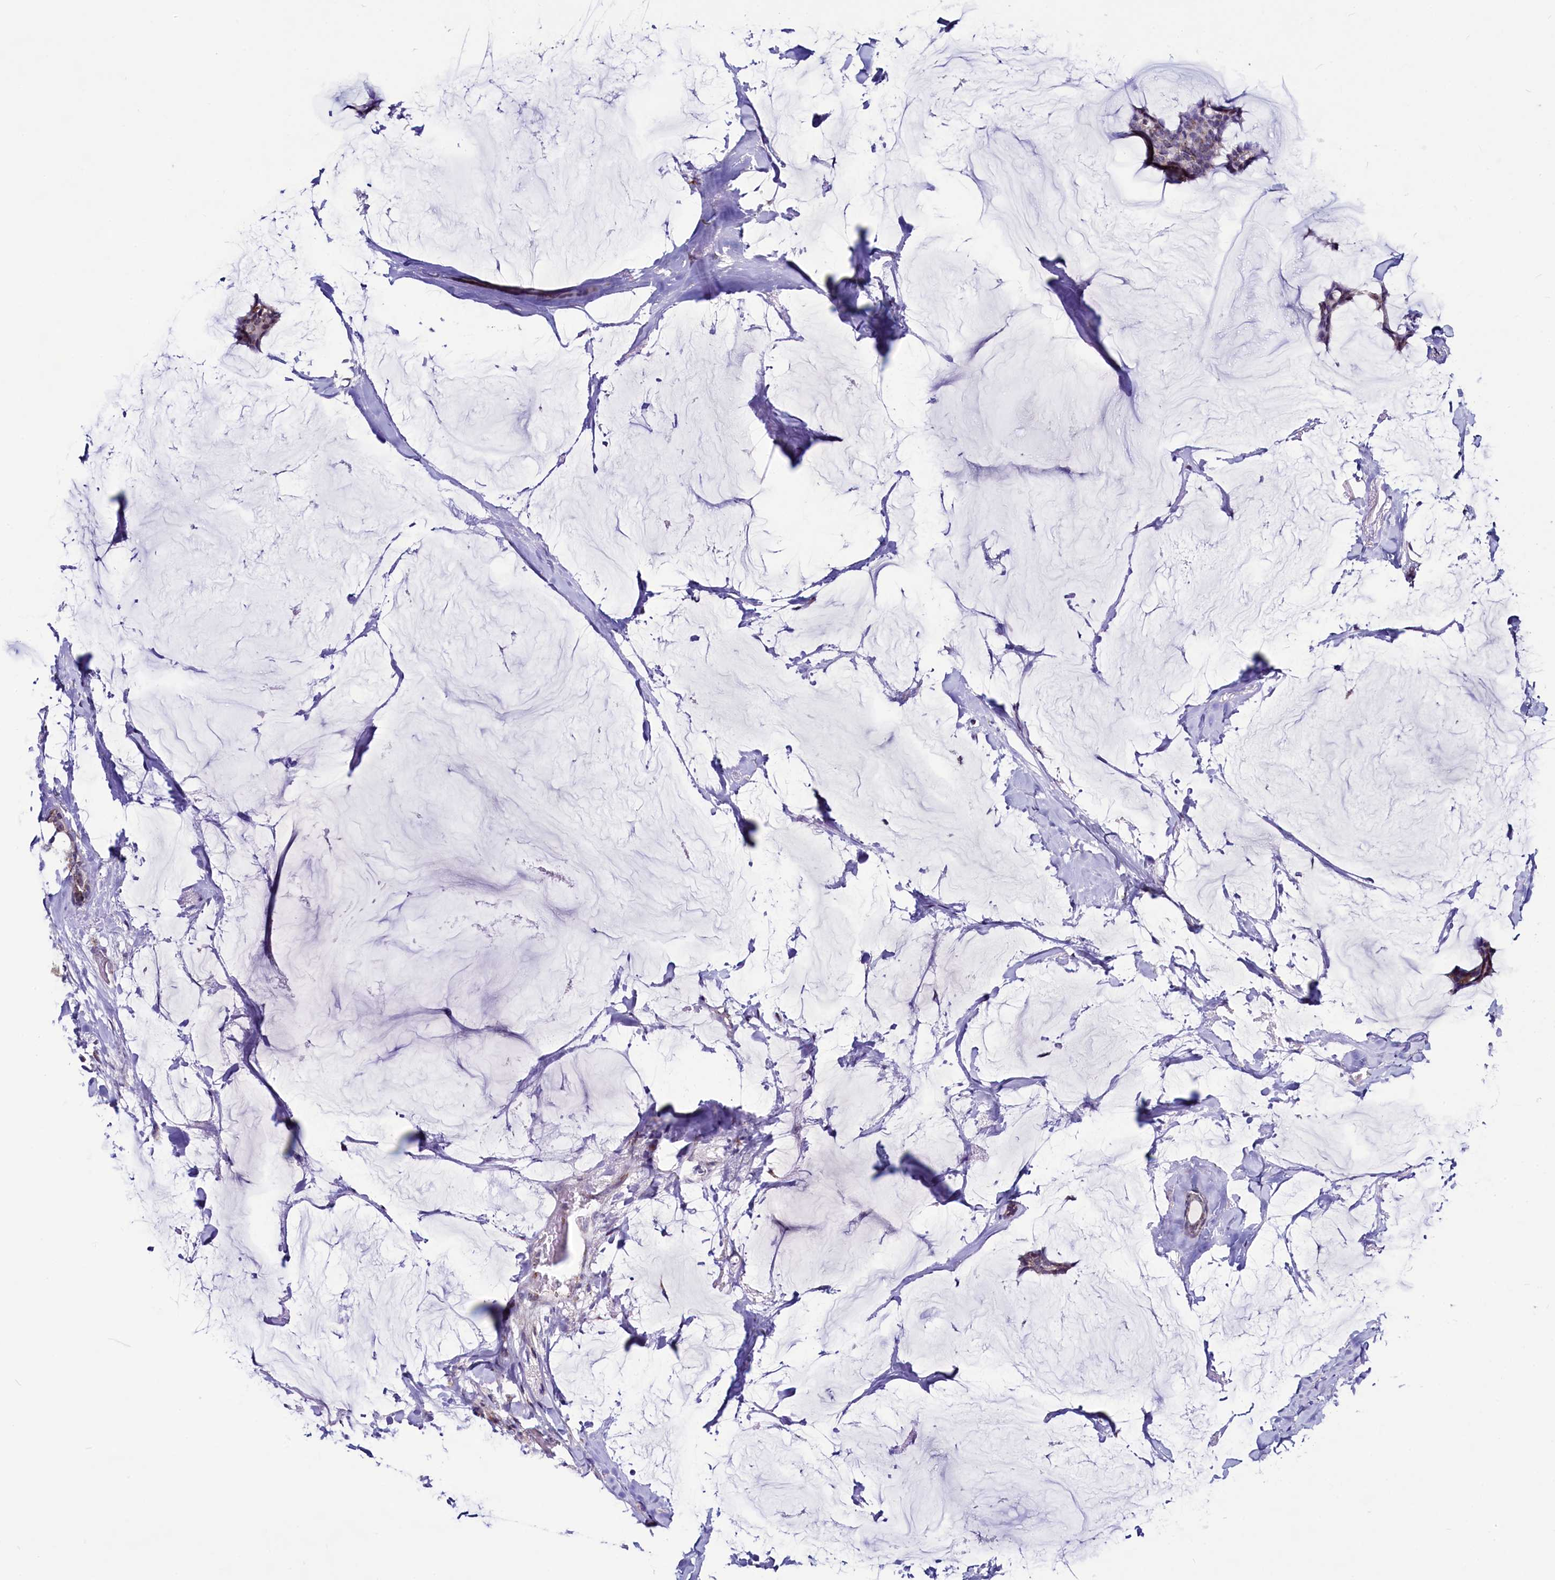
{"staining": {"intensity": "weak", "quantity": "25%-75%", "location": "cytoplasmic/membranous"}, "tissue": "breast cancer", "cell_type": "Tumor cells", "image_type": "cancer", "snomed": [{"axis": "morphology", "description": "Duct carcinoma"}, {"axis": "topography", "description": "Breast"}], "caption": "A low amount of weak cytoplasmic/membranous expression is appreciated in approximately 25%-75% of tumor cells in breast cancer (infiltrating ductal carcinoma) tissue.", "gene": "SEC24C", "patient": {"sex": "female", "age": 93}}